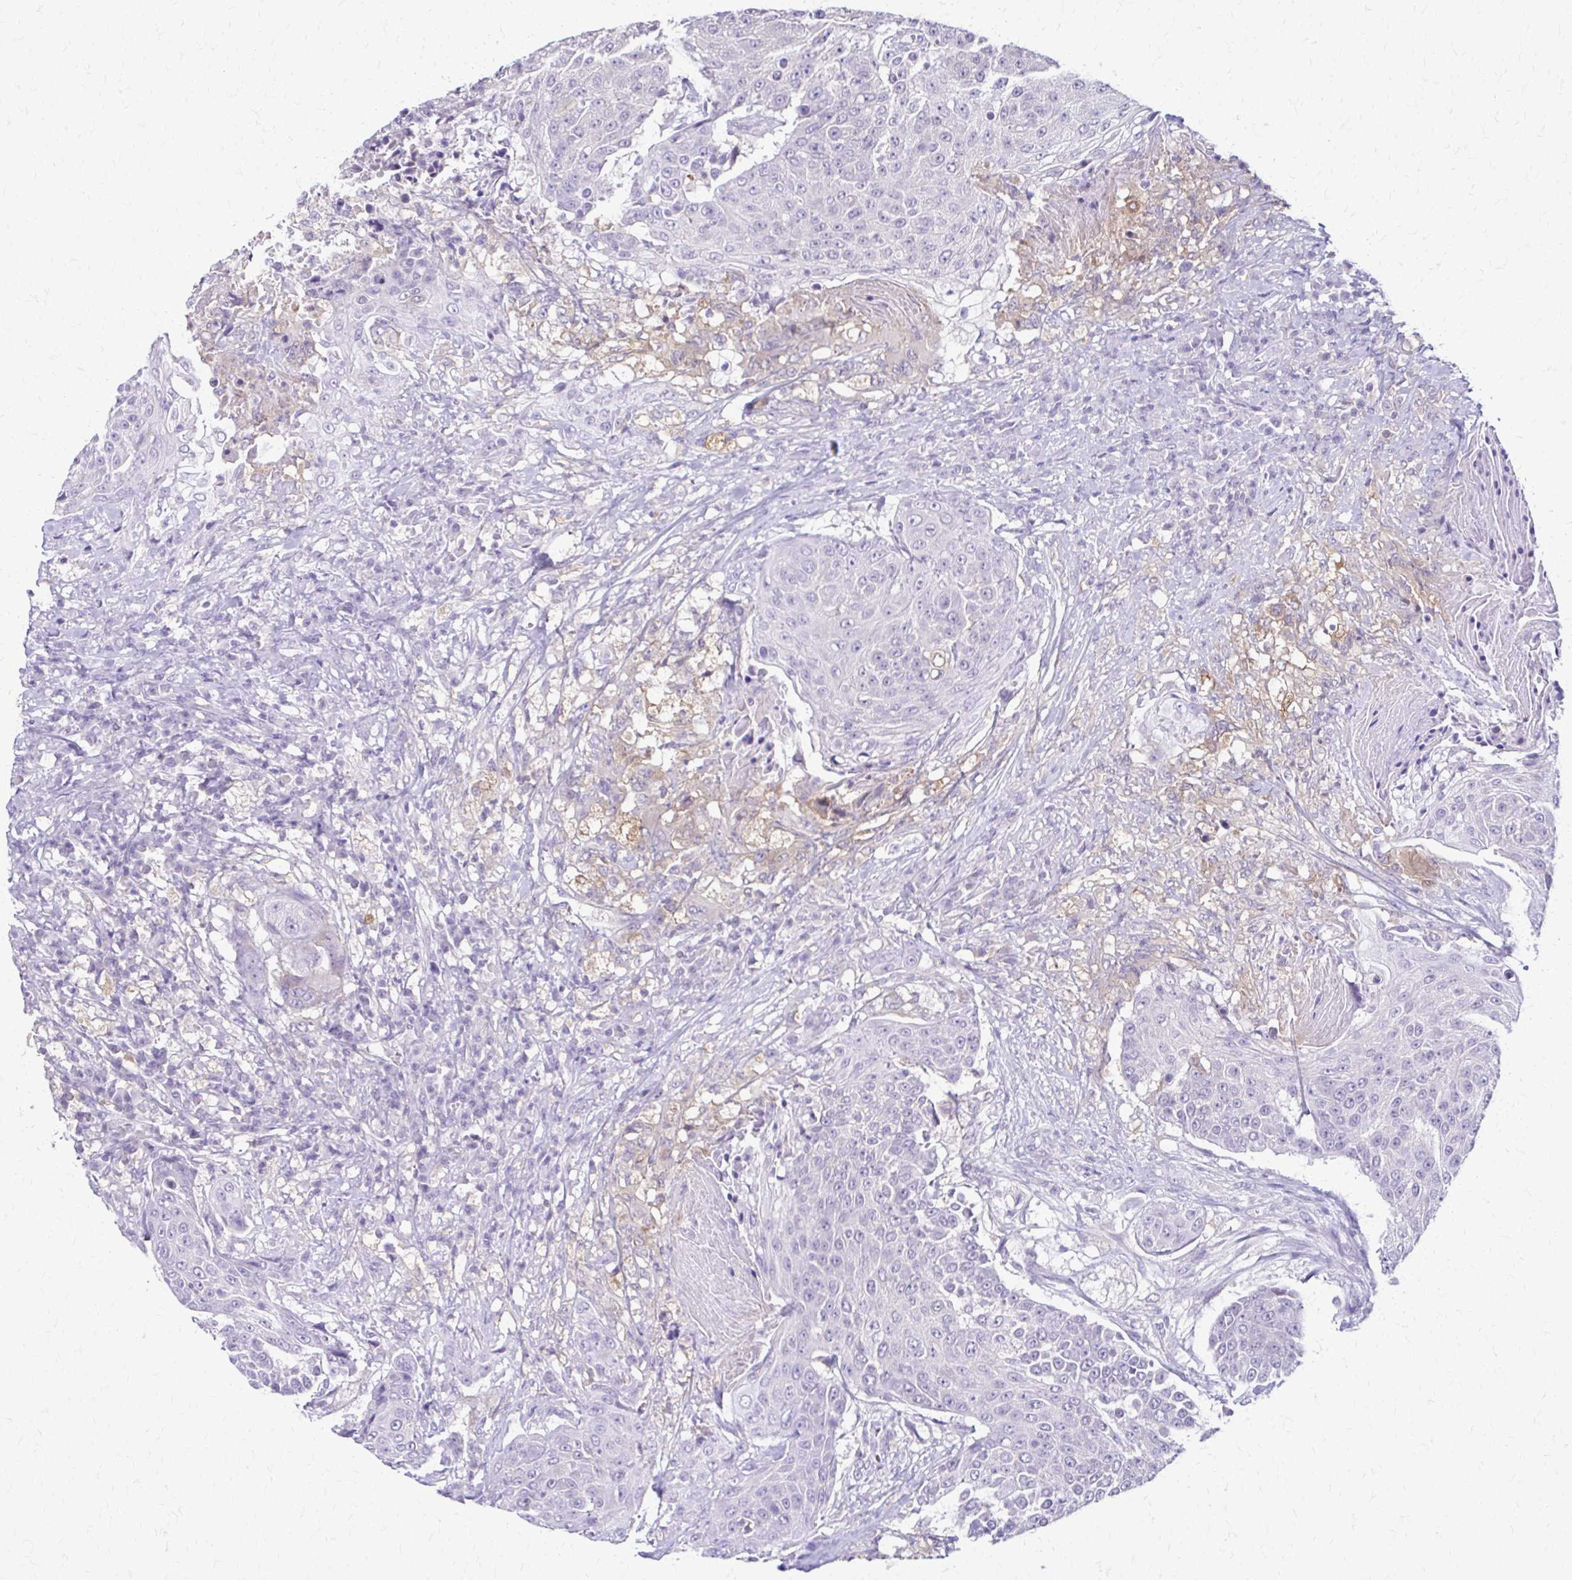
{"staining": {"intensity": "moderate", "quantity": "<25%", "location": "cytoplasmic/membranous"}, "tissue": "urothelial cancer", "cell_type": "Tumor cells", "image_type": "cancer", "snomed": [{"axis": "morphology", "description": "Urothelial carcinoma, High grade"}, {"axis": "topography", "description": "Urinary bladder"}], "caption": "An immunohistochemistry photomicrograph of neoplastic tissue is shown. Protein staining in brown labels moderate cytoplasmic/membranous positivity in urothelial cancer within tumor cells. Ihc stains the protein in brown and the nuclei are stained blue.", "gene": "PIK3AP1", "patient": {"sex": "female", "age": 63}}